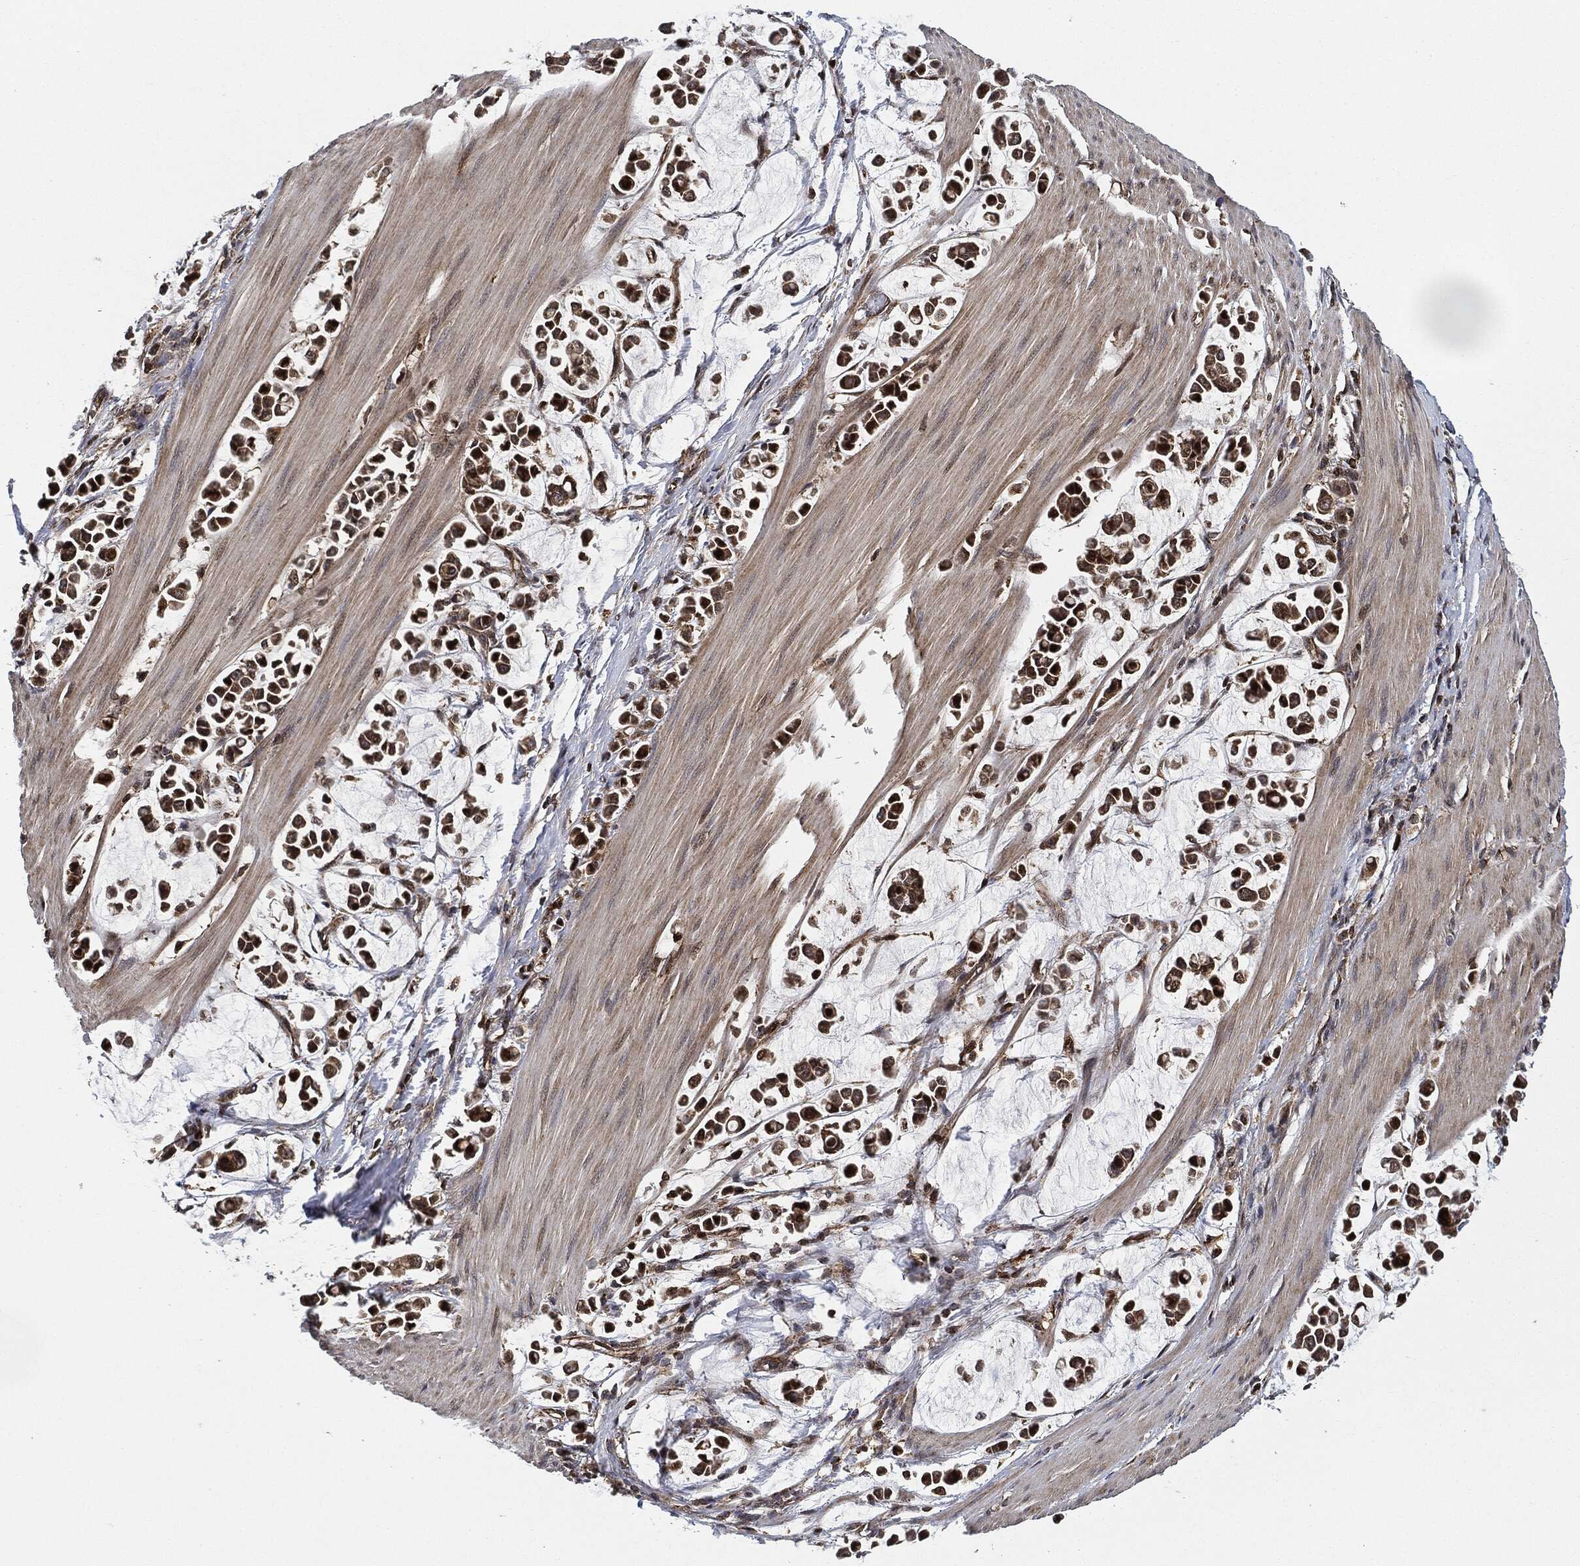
{"staining": {"intensity": "moderate", "quantity": ">75%", "location": "cytoplasmic/membranous"}, "tissue": "stomach cancer", "cell_type": "Tumor cells", "image_type": "cancer", "snomed": [{"axis": "morphology", "description": "Adenocarcinoma, NOS"}, {"axis": "topography", "description": "Stomach"}], "caption": "DAB immunohistochemical staining of human stomach adenocarcinoma demonstrates moderate cytoplasmic/membranous protein expression in approximately >75% of tumor cells.", "gene": "RNASEL", "patient": {"sex": "male", "age": 82}}